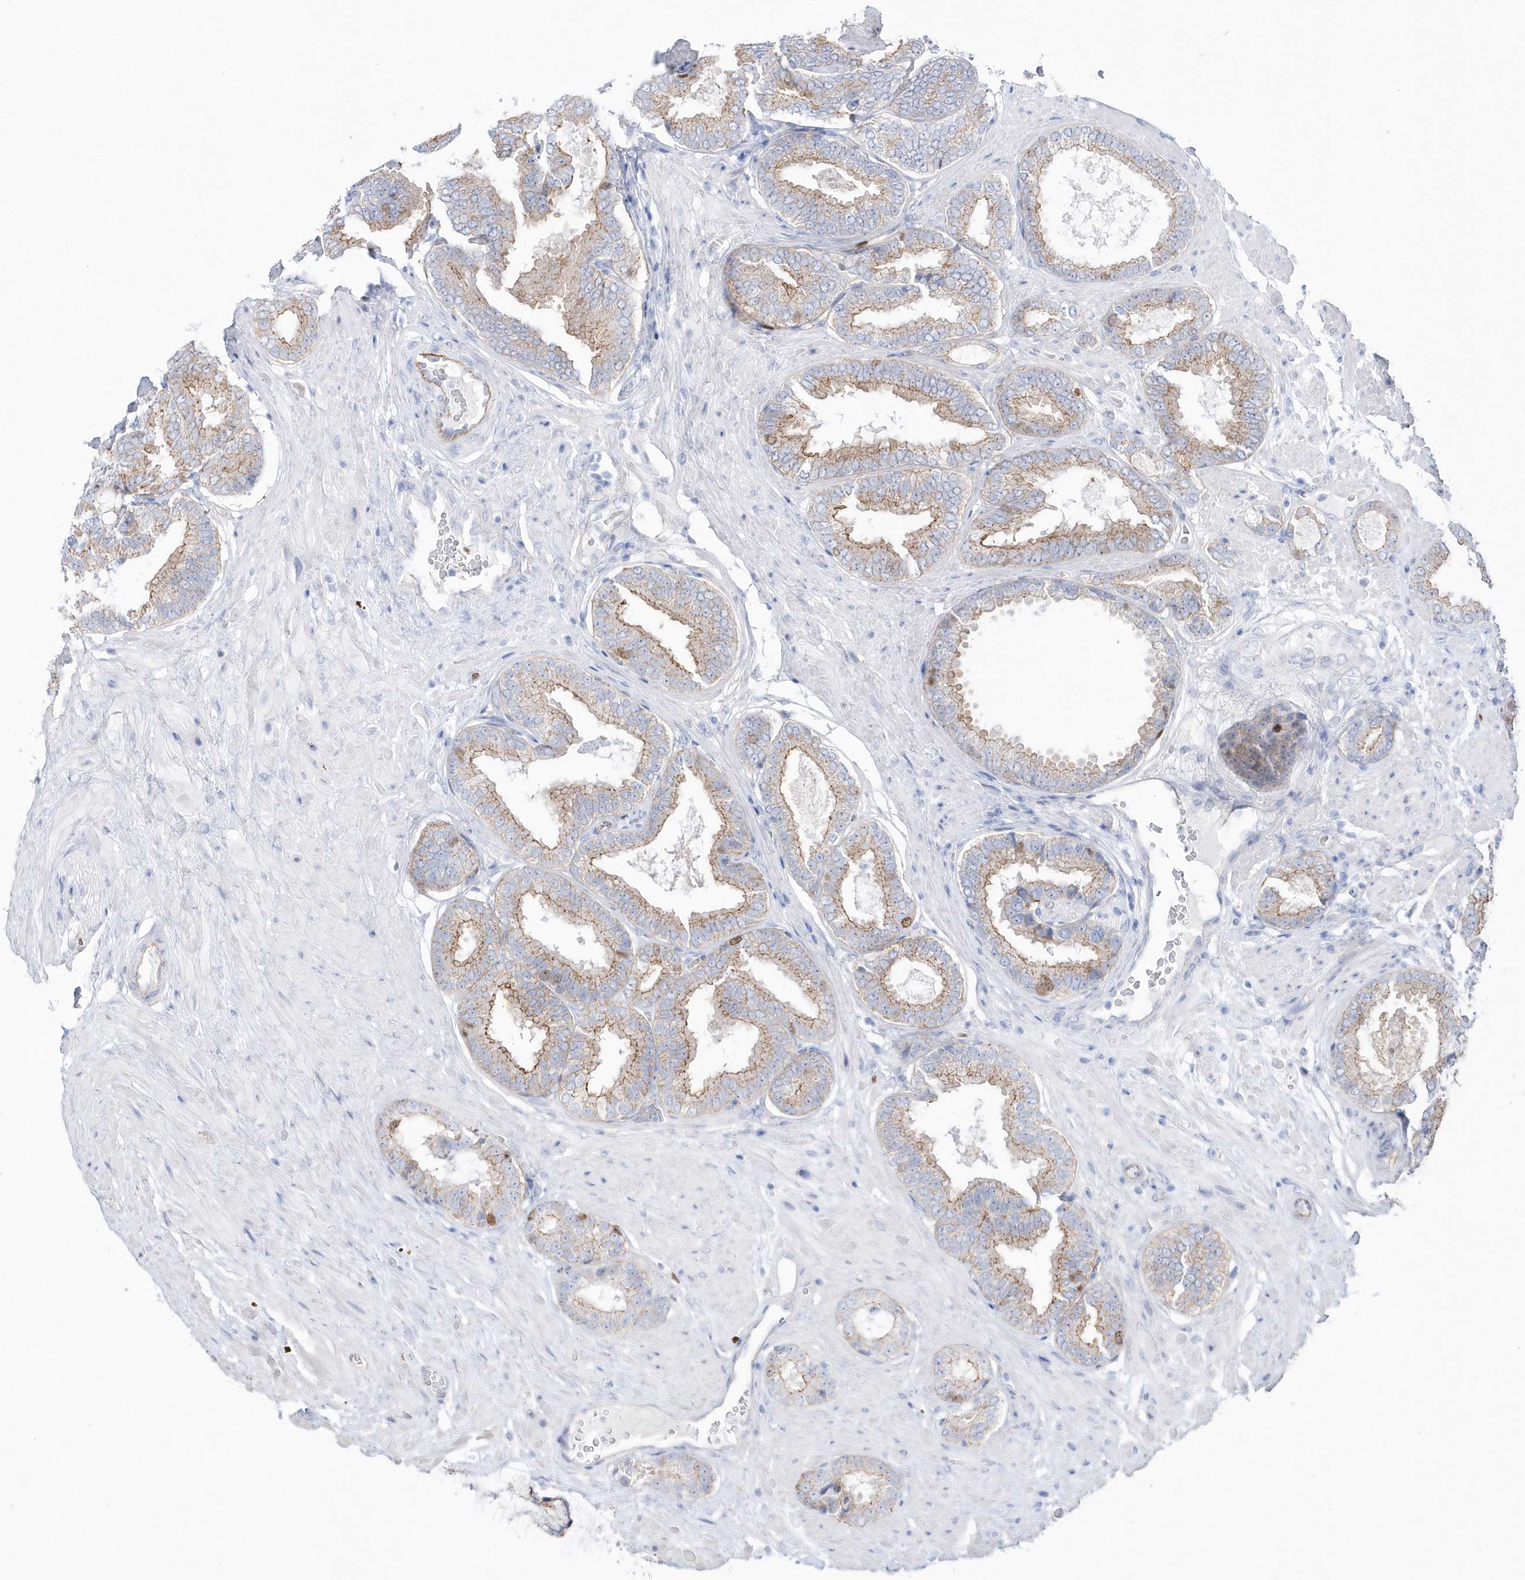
{"staining": {"intensity": "moderate", "quantity": "25%-75%", "location": "cytoplasmic/membranous"}, "tissue": "prostate cancer", "cell_type": "Tumor cells", "image_type": "cancer", "snomed": [{"axis": "morphology", "description": "Normal tissue, NOS"}, {"axis": "morphology", "description": "Adenocarcinoma, Low grade"}, {"axis": "topography", "description": "Prostate"}, {"axis": "topography", "description": "Peripheral nerve tissue"}], "caption": "This photomicrograph demonstrates immunohistochemistry staining of prostate adenocarcinoma (low-grade), with medium moderate cytoplasmic/membranous expression in approximately 25%-75% of tumor cells.", "gene": "TMCO6", "patient": {"sex": "male", "age": 71}}